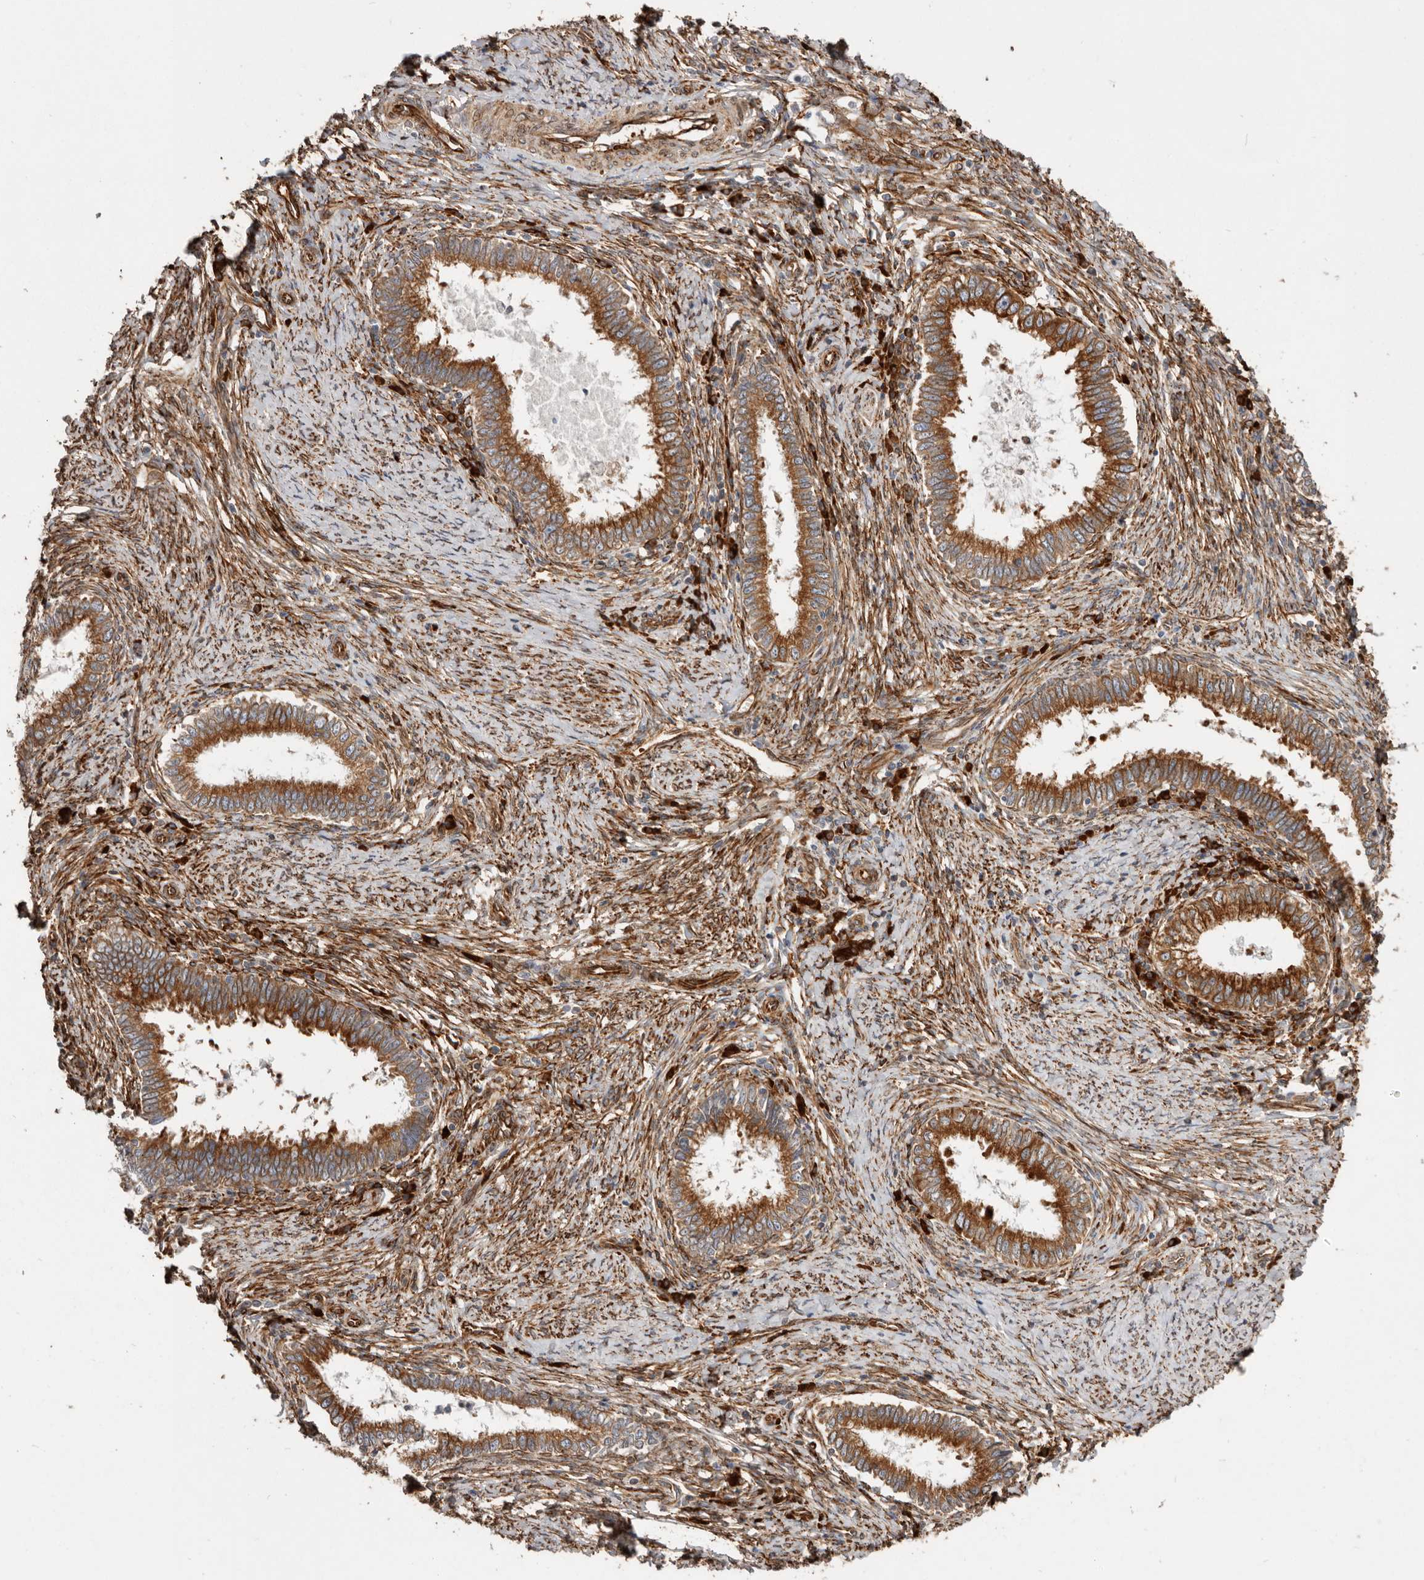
{"staining": {"intensity": "strong", "quantity": ">75%", "location": "cytoplasmic/membranous"}, "tissue": "cervical cancer", "cell_type": "Tumor cells", "image_type": "cancer", "snomed": [{"axis": "morphology", "description": "Adenocarcinoma, NOS"}, {"axis": "topography", "description": "Cervix"}], "caption": "Immunohistochemical staining of human cervical adenocarcinoma displays high levels of strong cytoplasmic/membranous expression in approximately >75% of tumor cells. Ihc stains the protein of interest in brown and the nuclei are stained blue.", "gene": "WDTC1", "patient": {"sex": "female", "age": 36}}